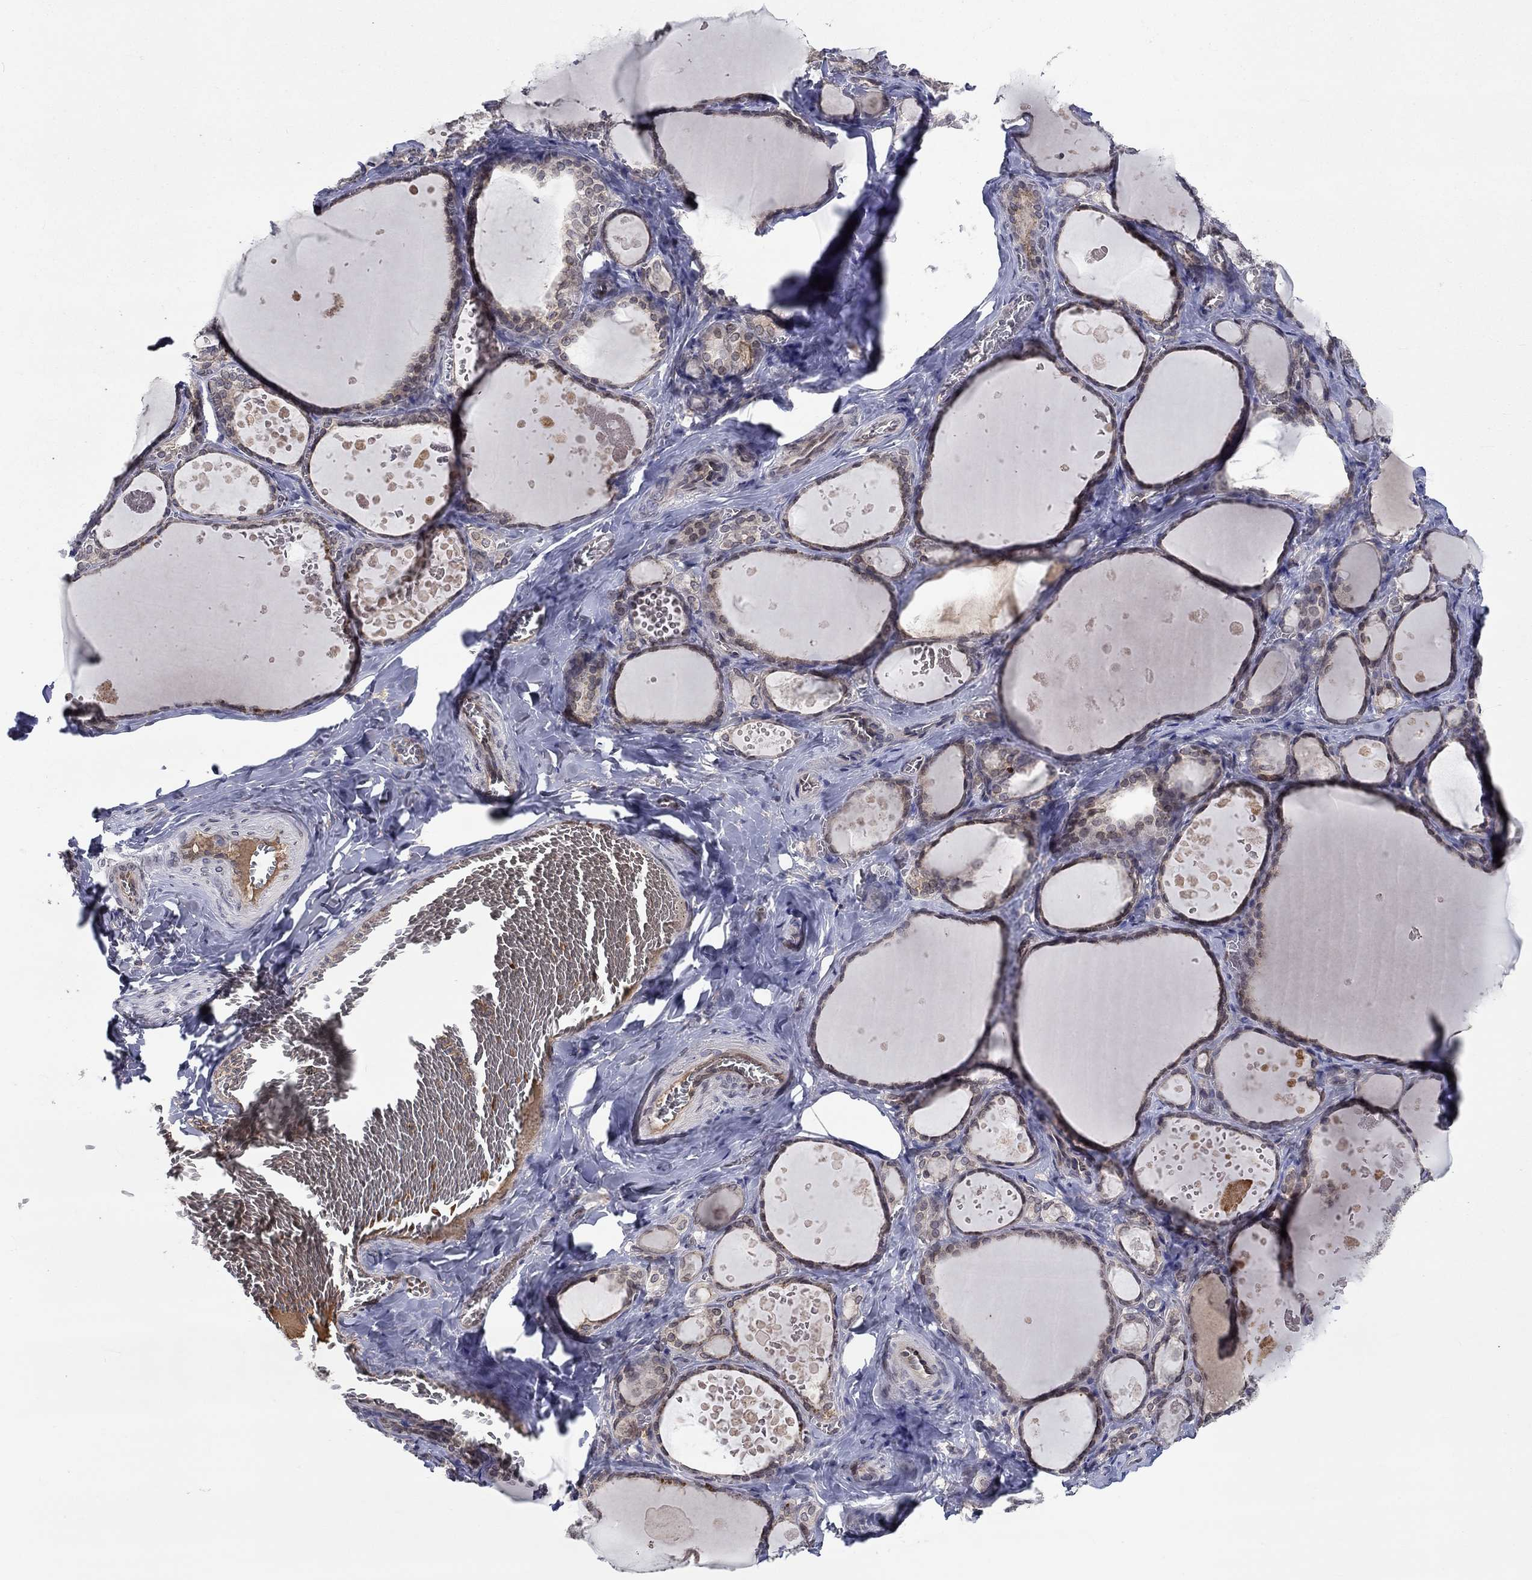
{"staining": {"intensity": "negative", "quantity": "none", "location": "none"}, "tissue": "thyroid gland", "cell_type": "Glandular cells", "image_type": "normal", "snomed": [{"axis": "morphology", "description": "Normal tissue, NOS"}, {"axis": "topography", "description": "Thyroid gland"}], "caption": "Immunohistochemistry (IHC) histopathology image of unremarkable human thyroid gland stained for a protein (brown), which reveals no positivity in glandular cells. (Brightfield microscopy of DAB (3,3'-diaminobenzidine) immunohistochemistry (IHC) at high magnification).", "gene": "CETN3", "patient": {"sex": "female", "age": 56}}